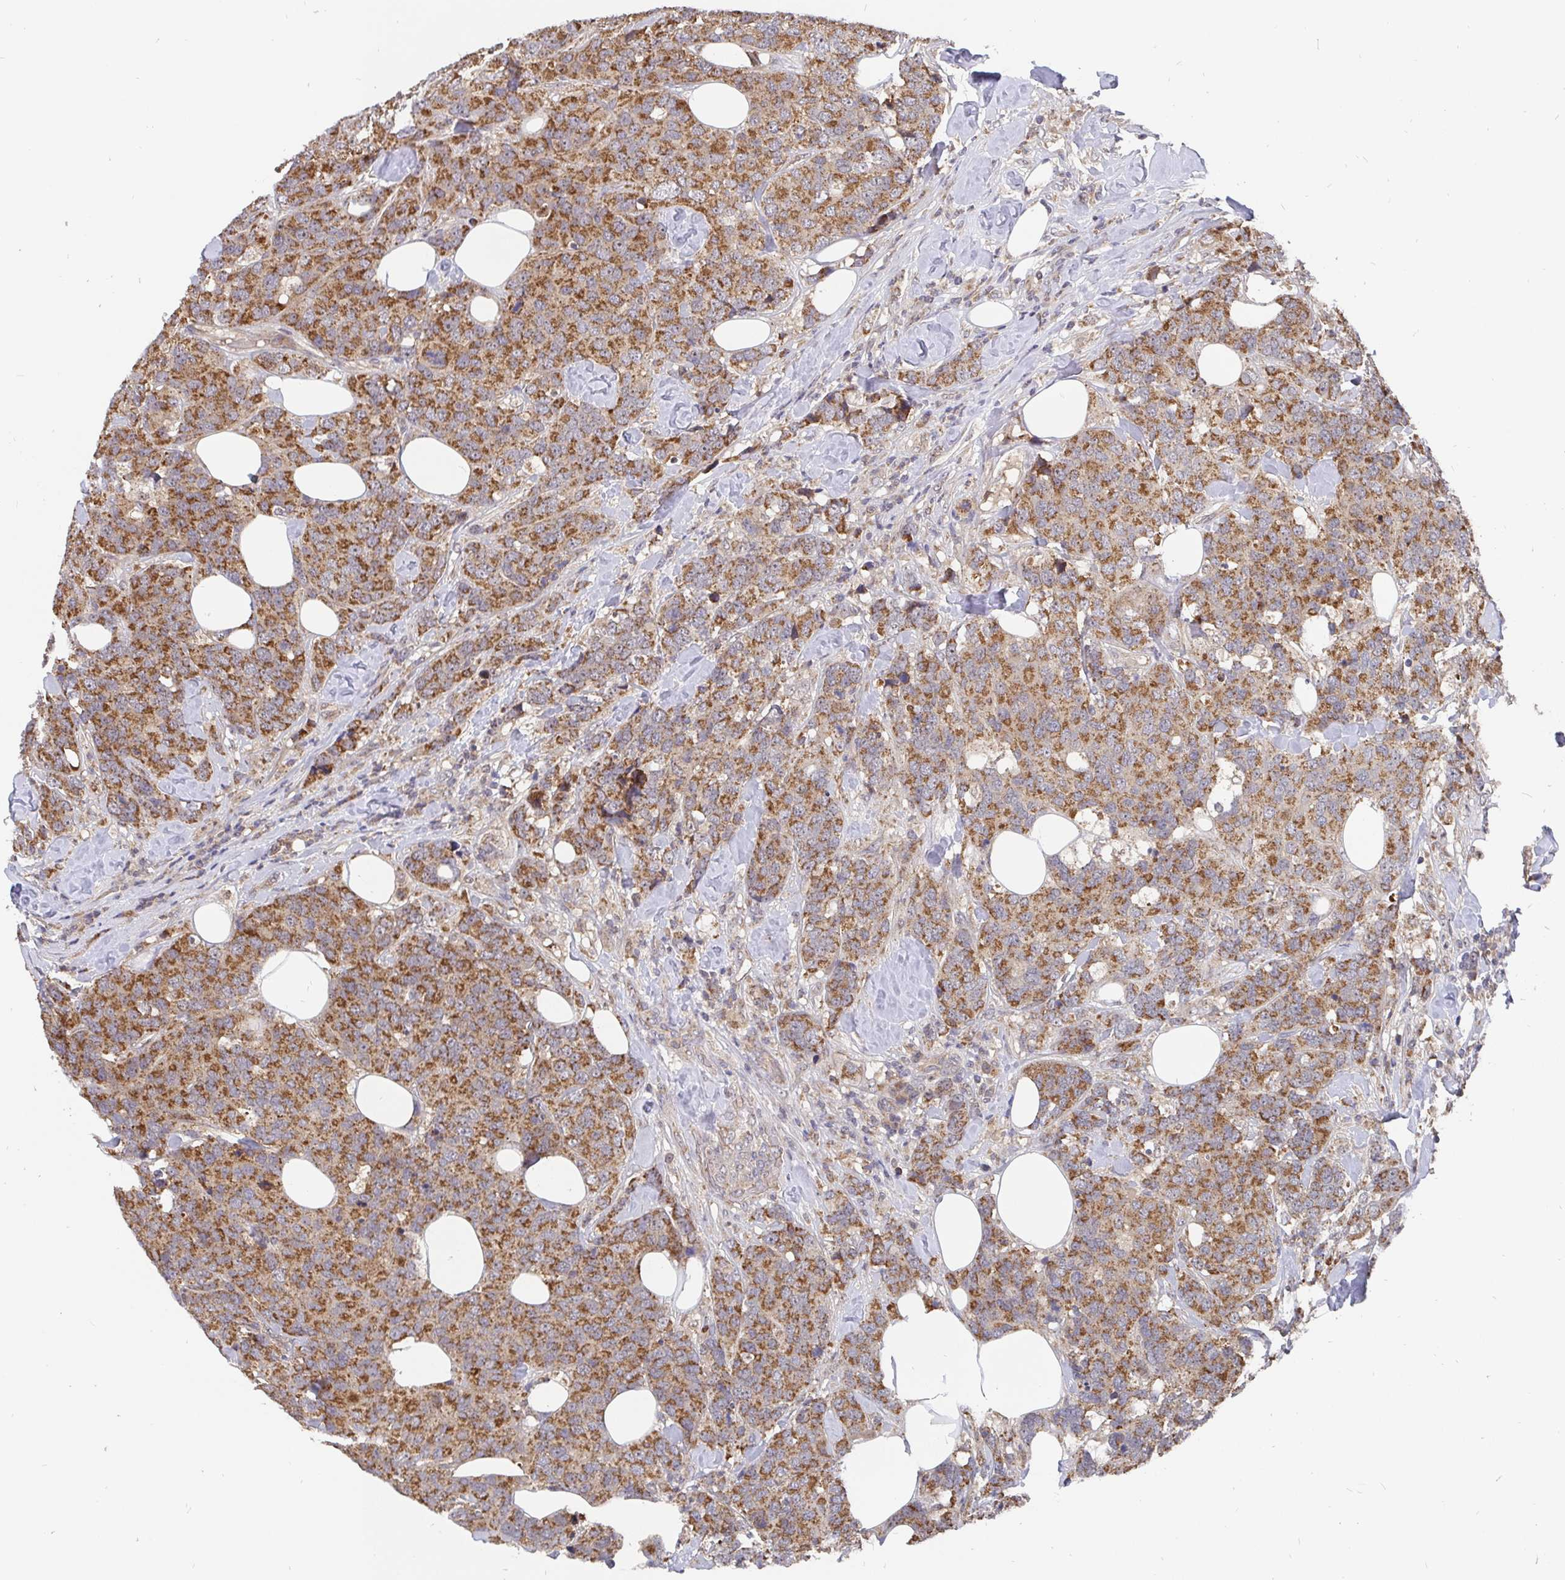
{"staining": {"intensity": "strong", "quantity": ">75%", "location": "cytoplasmic/membranous"}, "tissue": "breast cancer", "cell_type": "Tumor cells", "image_type": "cancer", "snomed": [{"axis": "morphology", "description": "Lobular carcinoma"}, {"axis": "topography", "description": "Breast"}], "caption": "Tumor cells show high levels of strong cytoplasmic/membranous staining in approximately >75% of cells in human breast lobular carcinoma. The protein of interest is shown in brown color, while the nuclei are stained blue.", "gene": "PDF", "patient": {"sex": "female", "age": 59}}